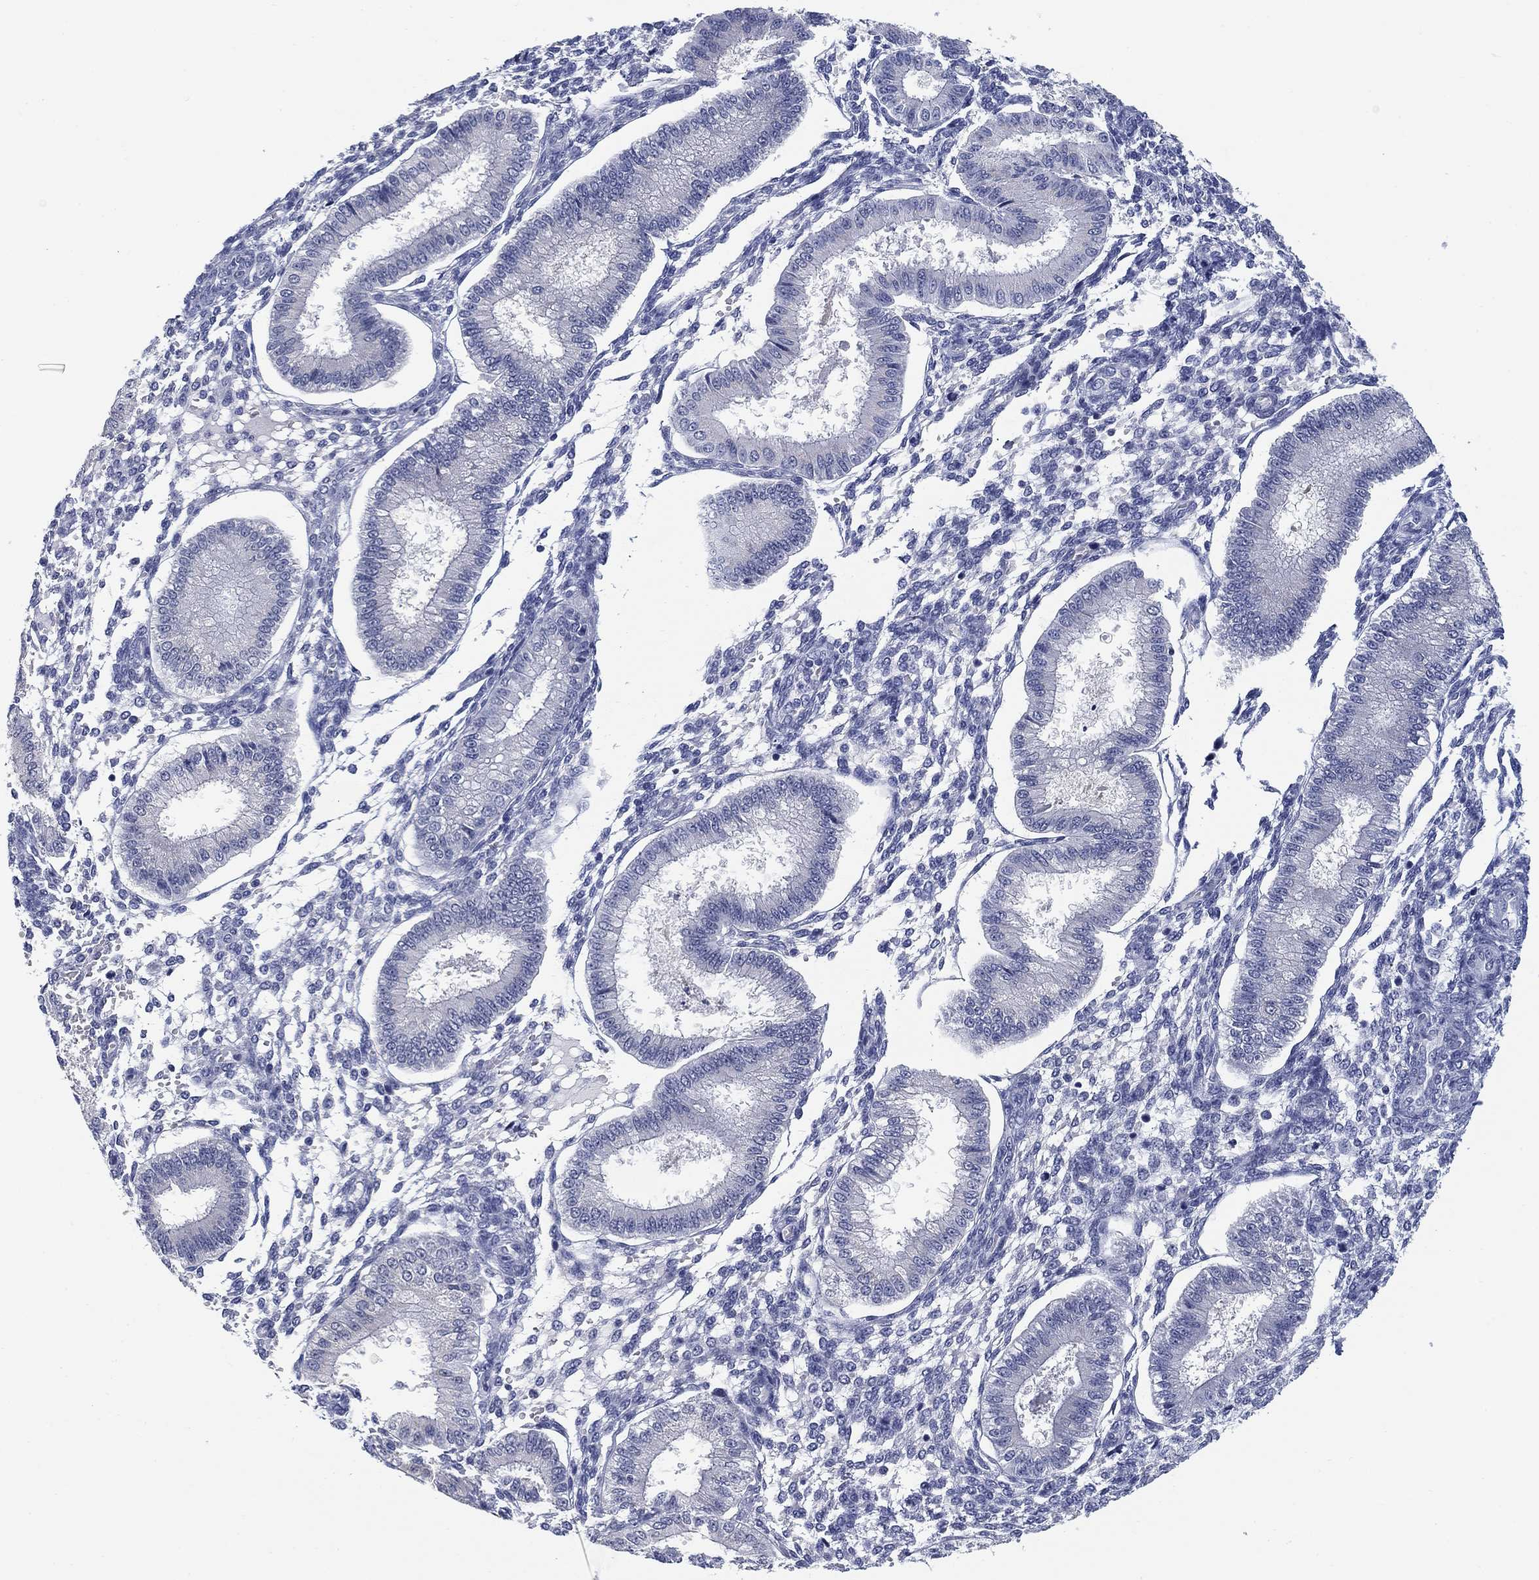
{"staining": {"intensity": "negative", "quantity": "none", "location": "none"}, "tissue": "endometrium", "cell_type": "Cells in endometrial stroma", "image_type": "normal", "snomed": [{"axis": "morphology", "description": "Normal tissue, NOS"}, {"axis": "topography", "description": "Endometrium"}], "caption": "A micrograph of endometrium stained for a protein shows no brown staining in cells in endometrial stroma.", "gene": "CLUL1", "patient": {"sex": "female", "age": 43}}